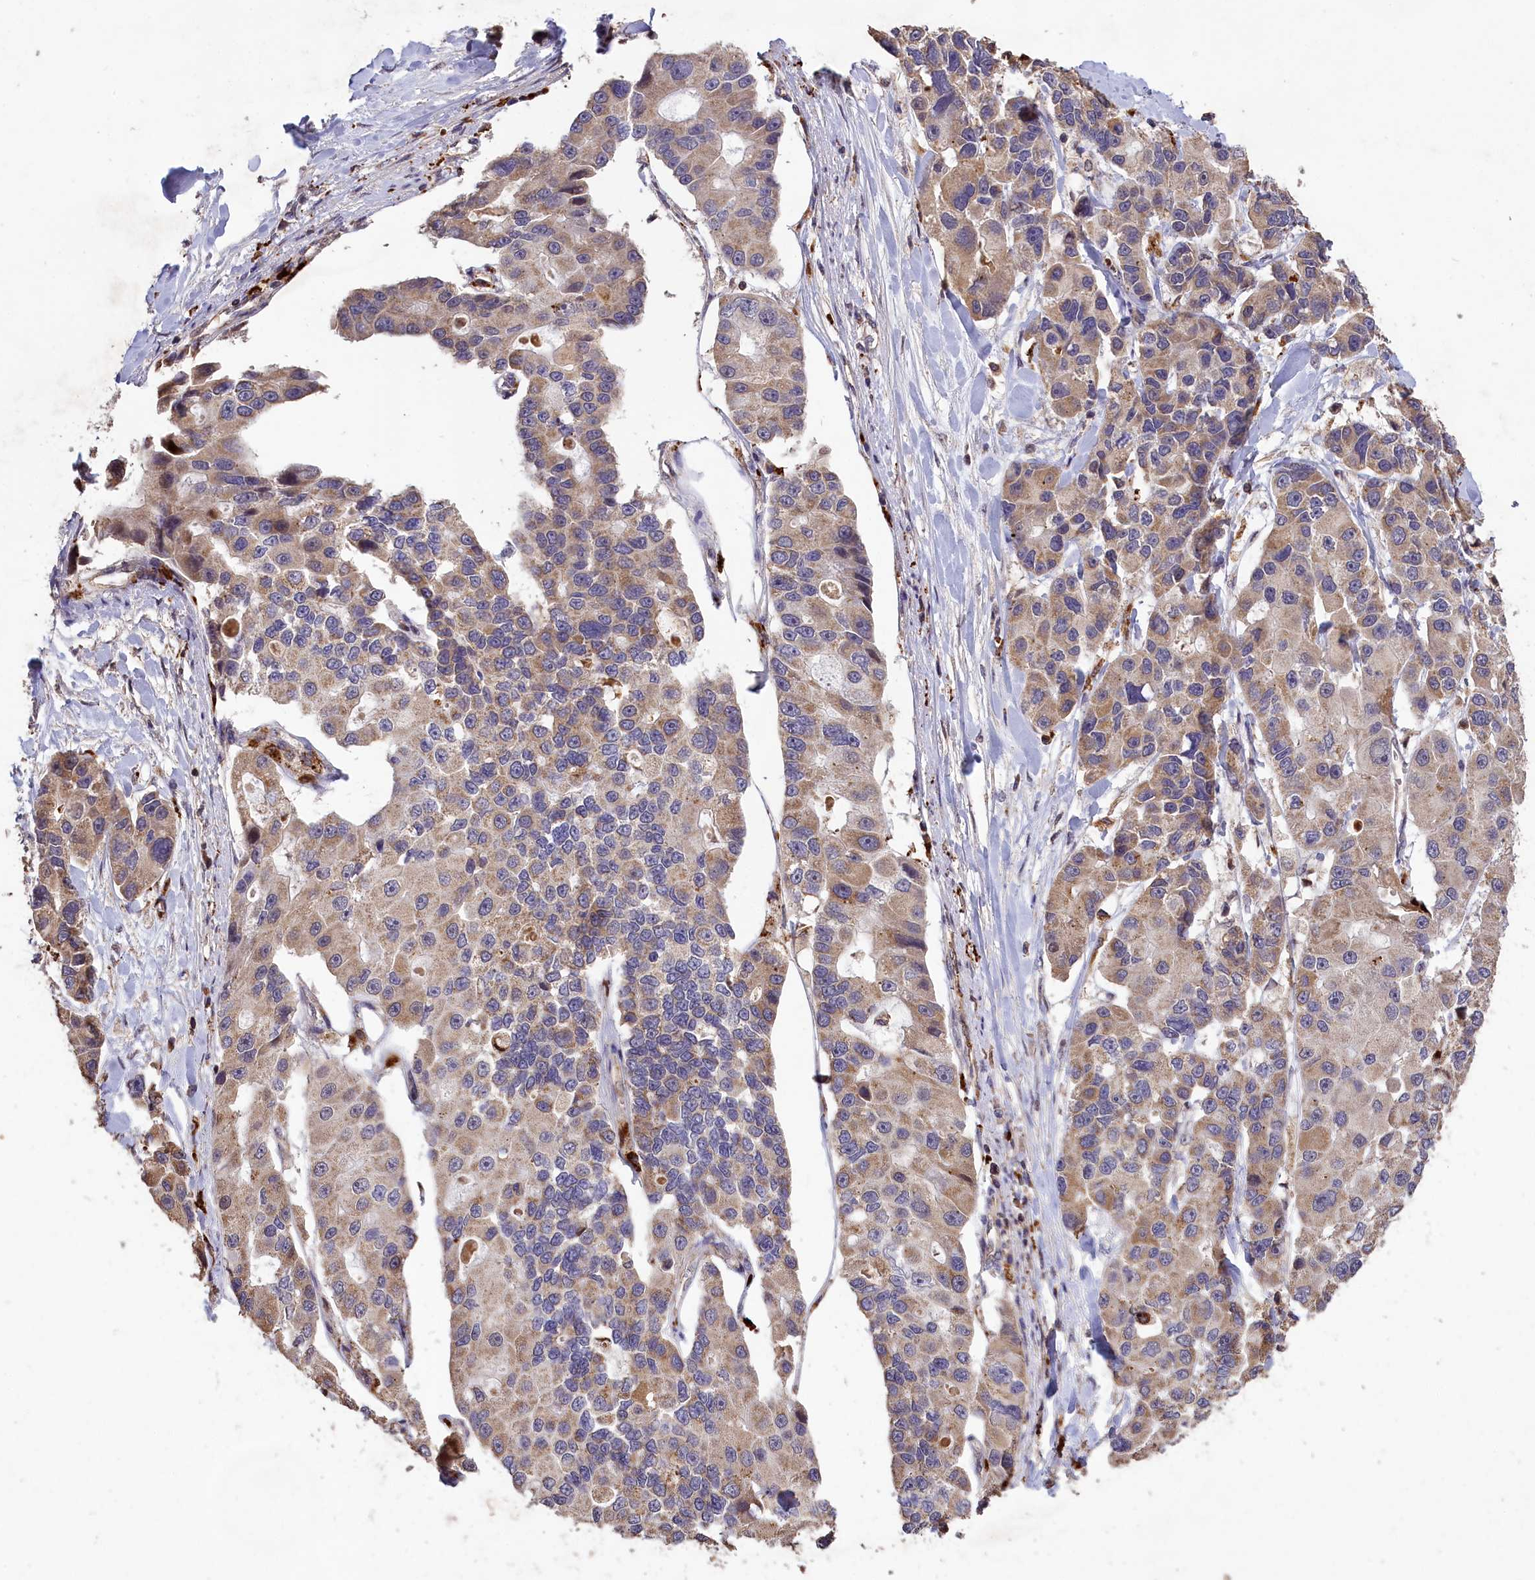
{"staining": {"intensity": "weak", "quantity": "25%-75%", "location": "cytoplasmic/membranous"}, "tissue": "lung cancer", "cell_type": "Tumor cells", "image_type": "cancer", "snomed": [{"axis": "morphology", "description": "Adenocarcinoma, NOS"}, {"axis": "topography", "description": "Lung"}], "caption": "An immunohistochemistry histopathology image of tumor tissue is shown. Protein staining in brown highlights weak cytoplasmic/membranous positivity in lung cancer (adenocarcinoma) within tumor cells. (DAB = brown stain, brightfield microscopy at high magnification).", "gene": "CLRN2", "patient": {"sex": "female", "age": 54}}